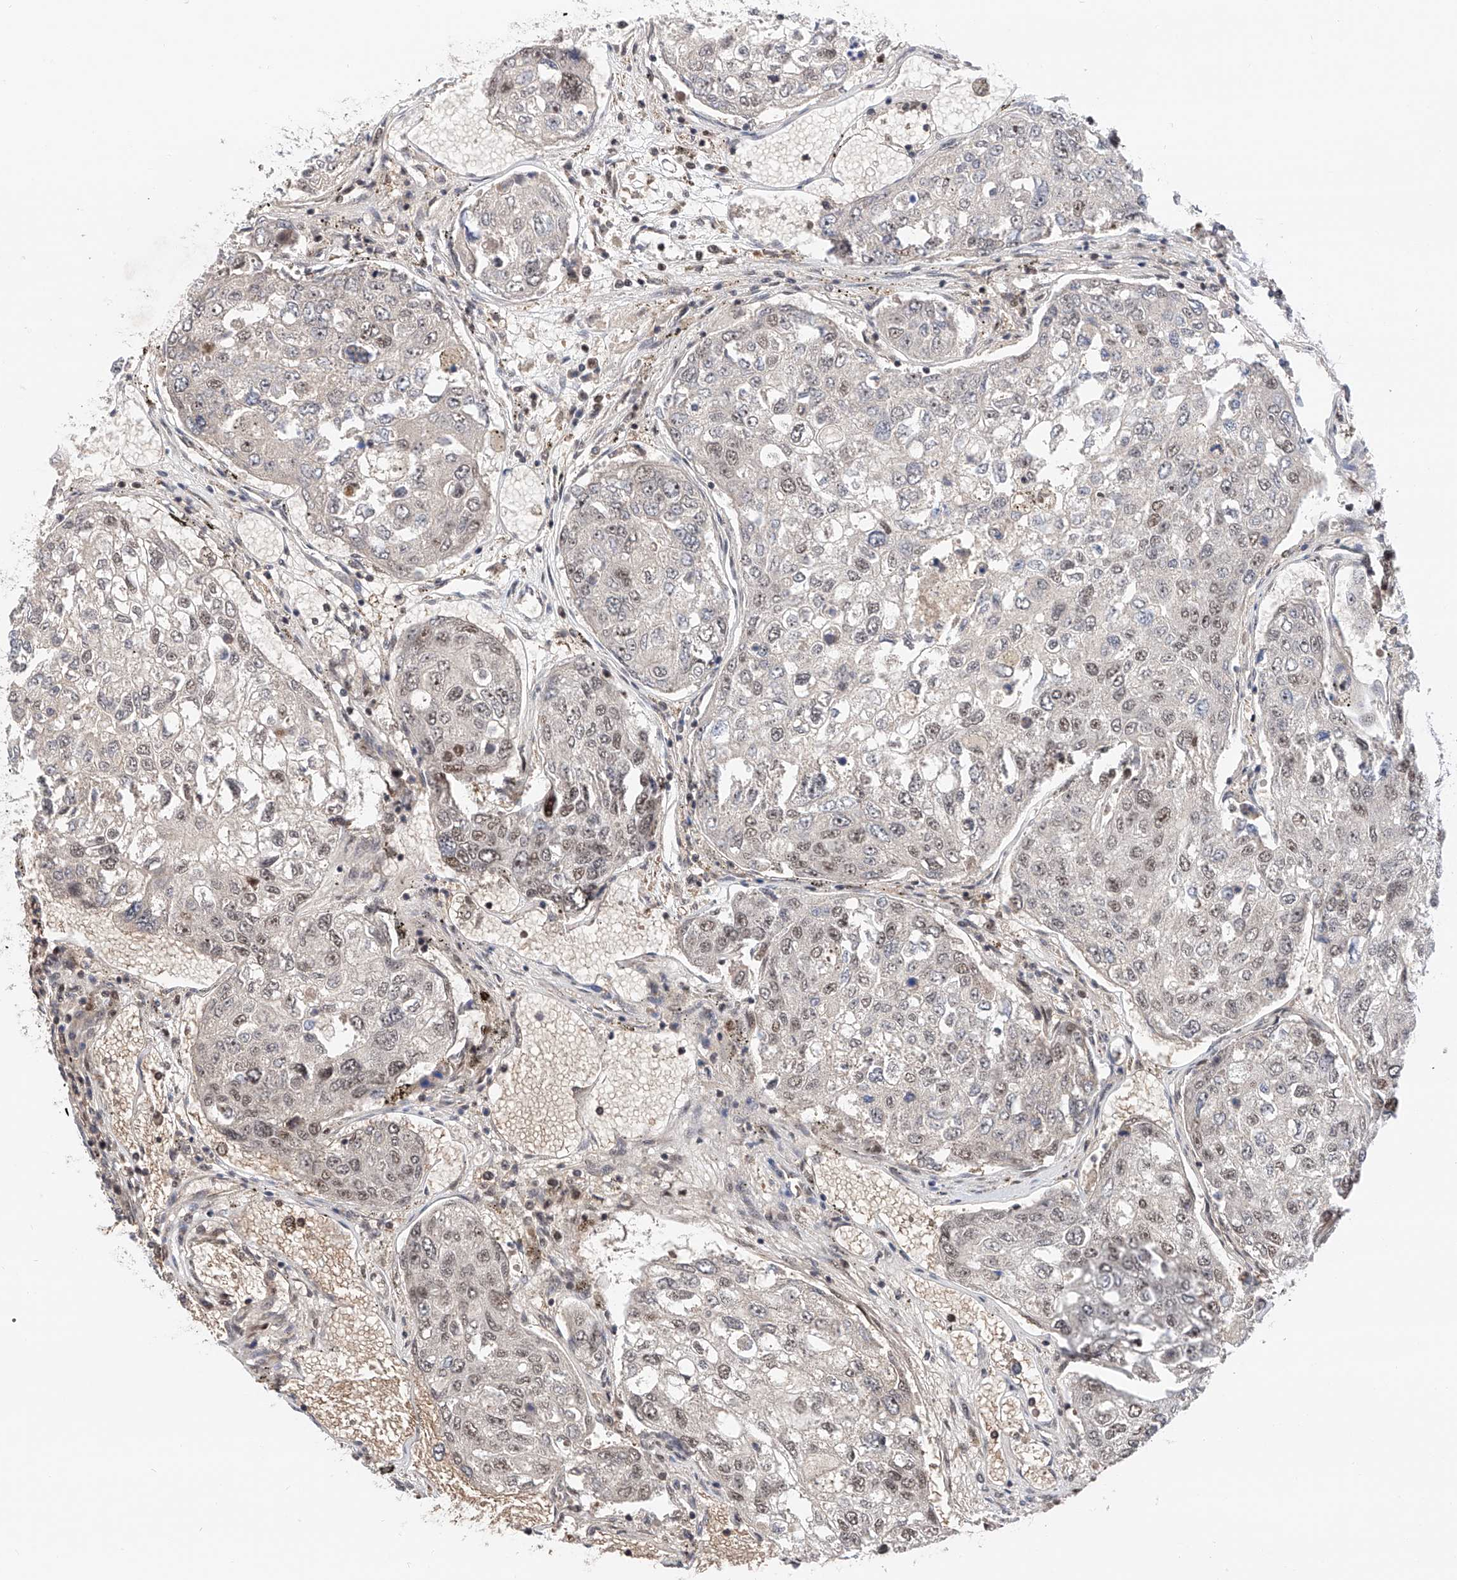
{"staining": {"intensity": "moderate", "quantity": "25%-75%", "location": "nuclear"}, "tissue": "urothelial cancer", "cell_type": "Tumor cells", "image_type": "cancer", "snomed": [{"axis": "morphology", "description": "Urothelial carcinoma, High grade"}, {"axis": "topography", "description": "Lymph node"}, {"axis": "topography", "description": "Urinary bladder"}], "caption": "The histopathology image shows immunohistochemical staining of high-grade urothelial carcinoma. There is moderate nuclear expression is present in approximately 25%-75% of tumor cells.", "gene": "SNRNP200", "patient": {"sex": "male", "age": 51}}